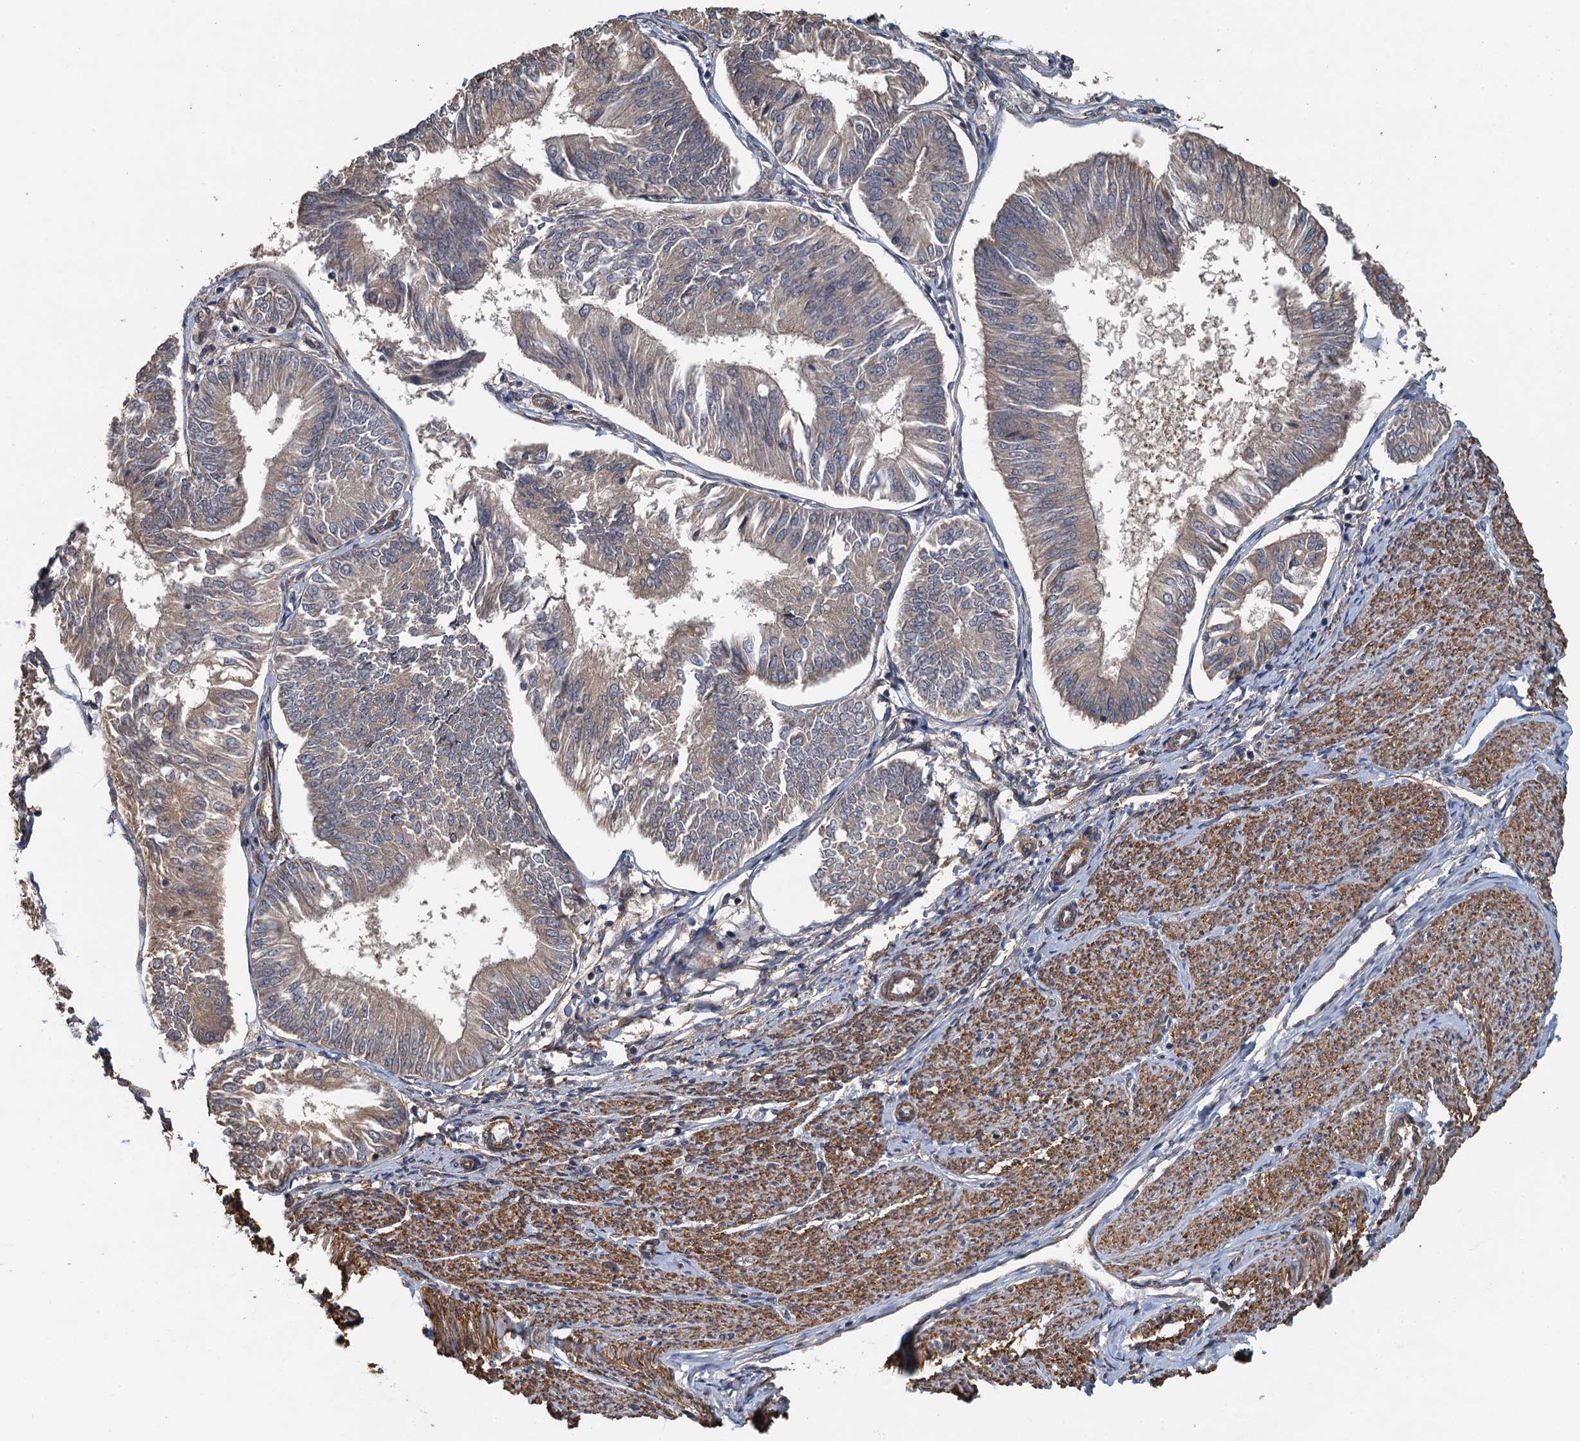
{"staining": {"intensity": "weak", "quantity": "25%-75%", "location": "cytoplasmic/membranous"}, "tissue": "endometrial cancer", "cell_type": "Tumor cells", "image_type": "cancer", "snomed": [{"axis": "morphology", "description": "Adenocarcinoma, NOS"}, {"axis": "topography", "description": "Endometrium"}], "caption": "Approximately 25%-75% of tumor cells in endometrial cancer reveal weak cytoplasmic/membranous protein expression as visualized by brown immunohistochemical staining.", "gene": "MEAK7", "patient": {"sex": "female", "age": 58}}